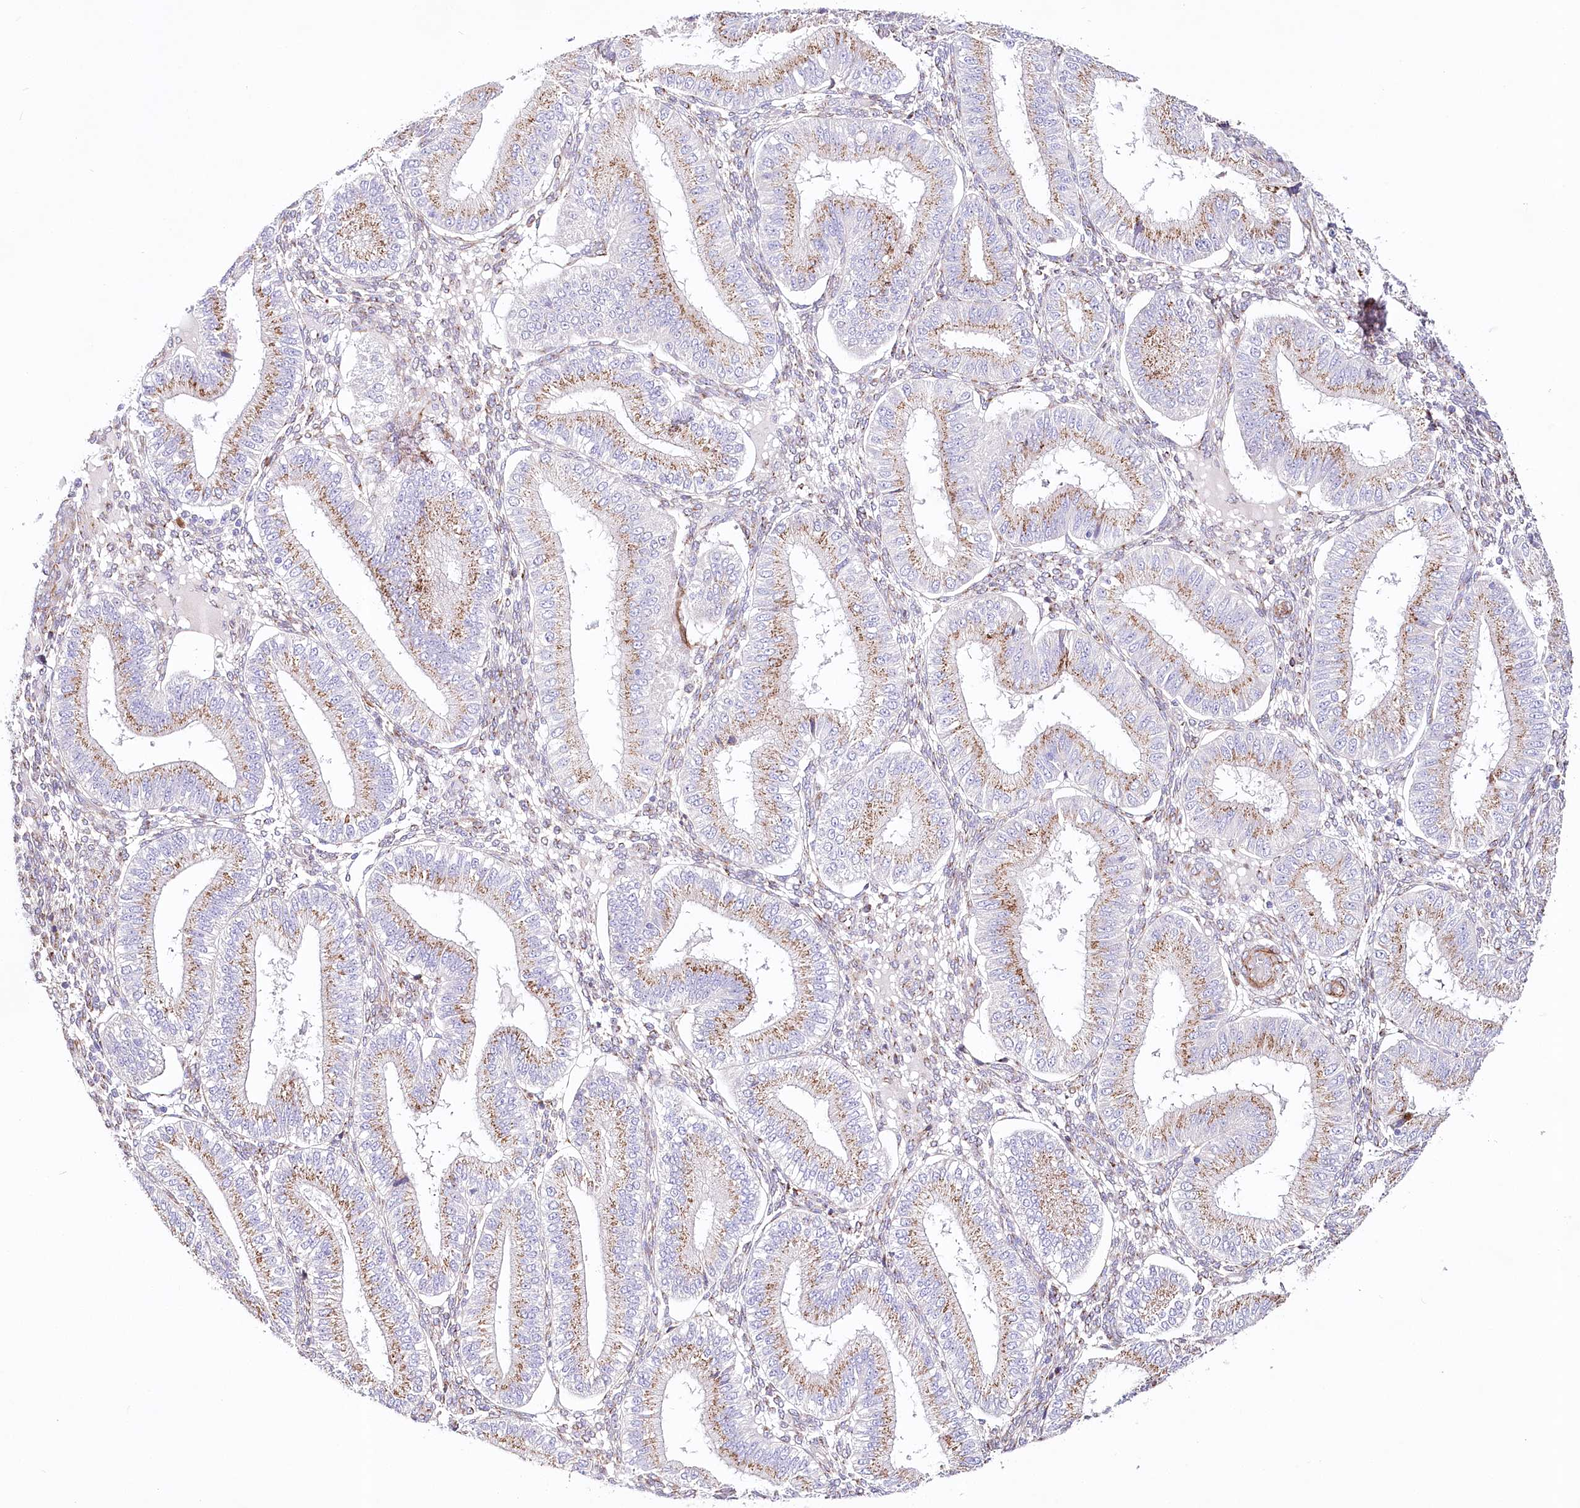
{"staining": {"intensity": "moderate", "quantity": "25%-75%", "location": "cytoplasmic/membranous"}, "tissue": "endometrium", "cell_type": "Cells in endometrial stroma", "image_type": "normal", "snomed": [{"axis": "morphology", "description": "Normal tissue, NOS"}, {"axis": "topography", "description": "Endometrium"}], "caption": "Immunohistochemical staining of unremarkable human endometrium demonstrates medium levels of moderate cytoplasmic/membranous expression in about 25%-75% of cells in endometrial stroma. Nuclei are stained in blue.", "gene": "ABRAXAS2", "patient": {"sex": "female", "age": 39}}